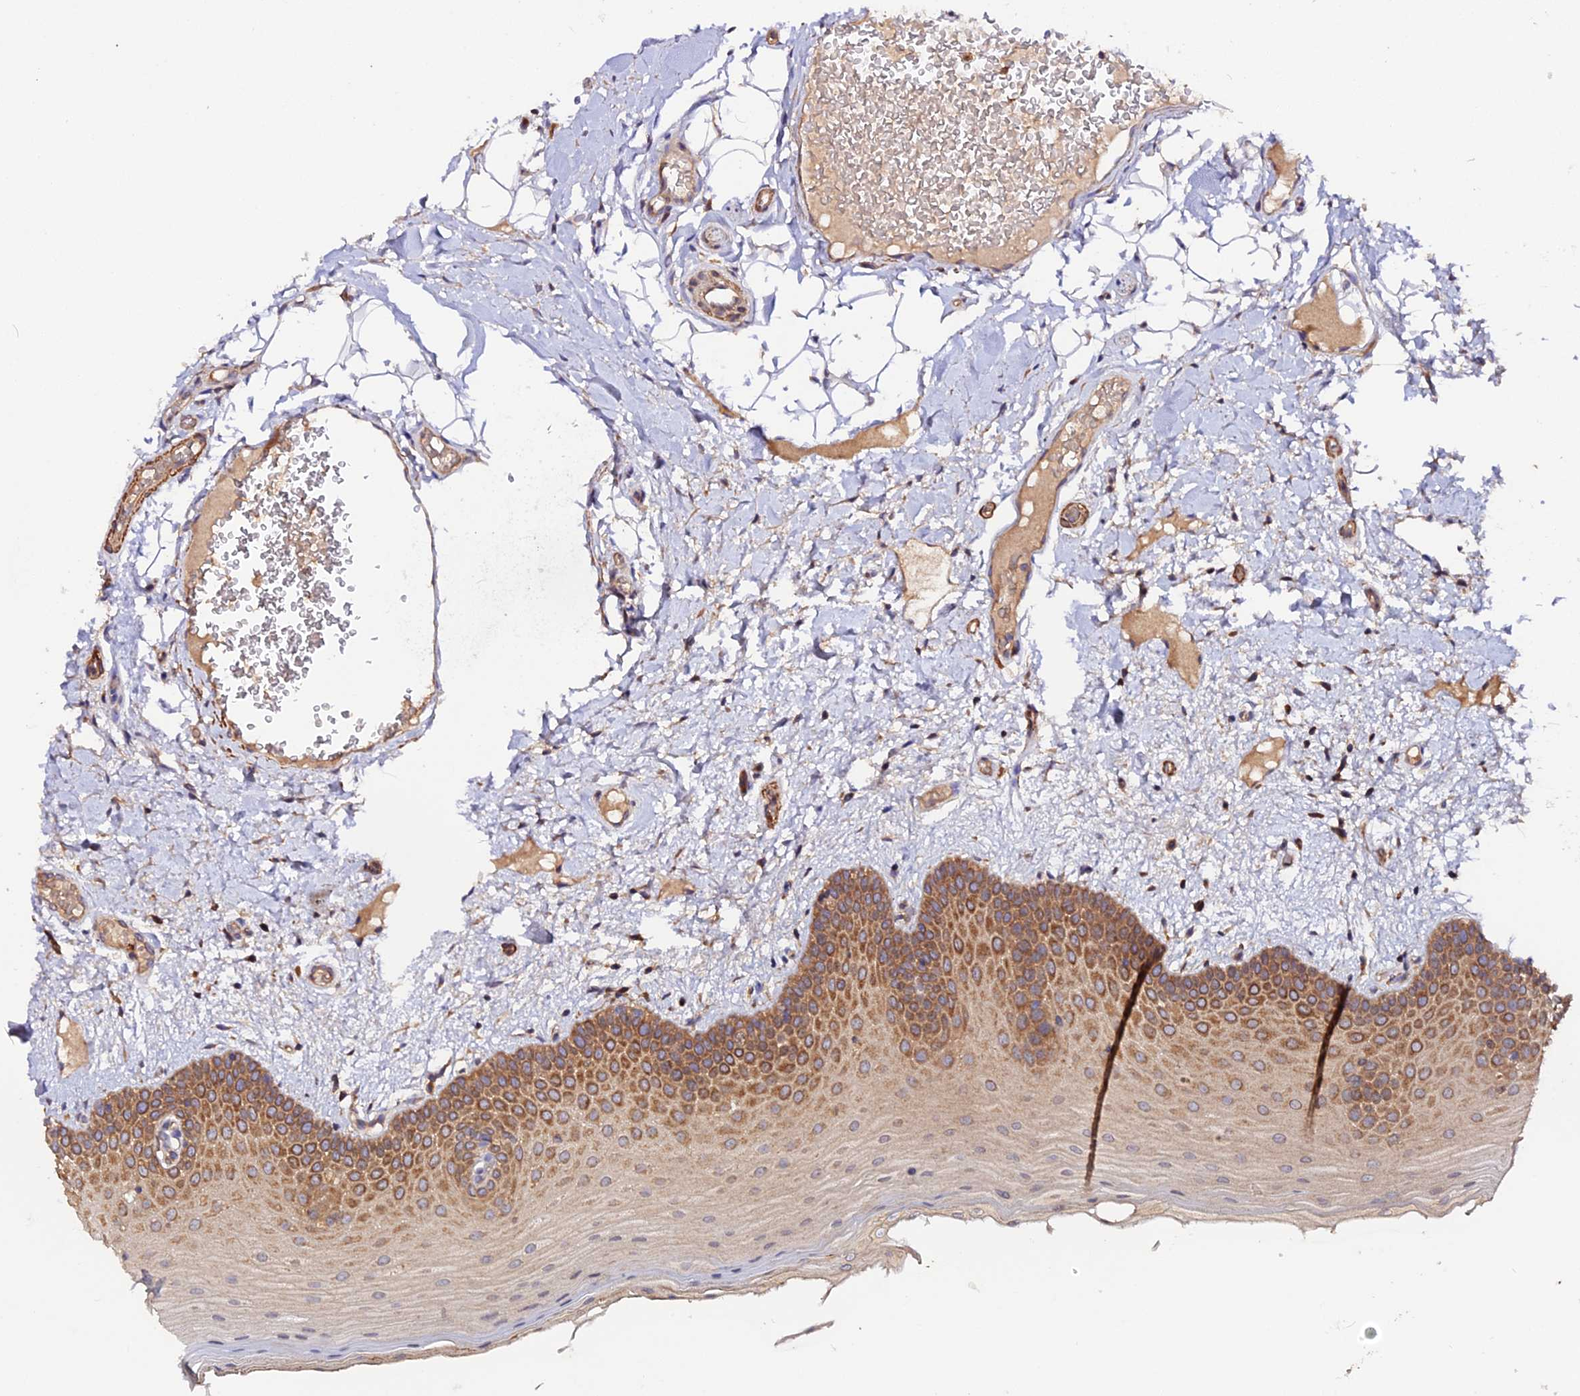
{"staining": {"intensity": "moderate", "quantity": ">75%", "location": "cytoplasmic/membranous"}, "tissue": "oral mucosa", "cell_type": "Squamous epithelial cells", "image_type": "normal", "snomed": [{"axis": "morphology", "description": "Normal tissue, NOS"}, {"axis": "topography", "description": "Oral tissue"}, {"axis": "topography", "description": "Tounge, NOS"}], "caption": "Moderate cytoplasmic/membranous positivity for a protein is present in approximately >75% of squamous epithelial cells of benign oral mucosa using IHC.", "gene": "TRIM26", "patient": {"sex": "male", "age": 47}}